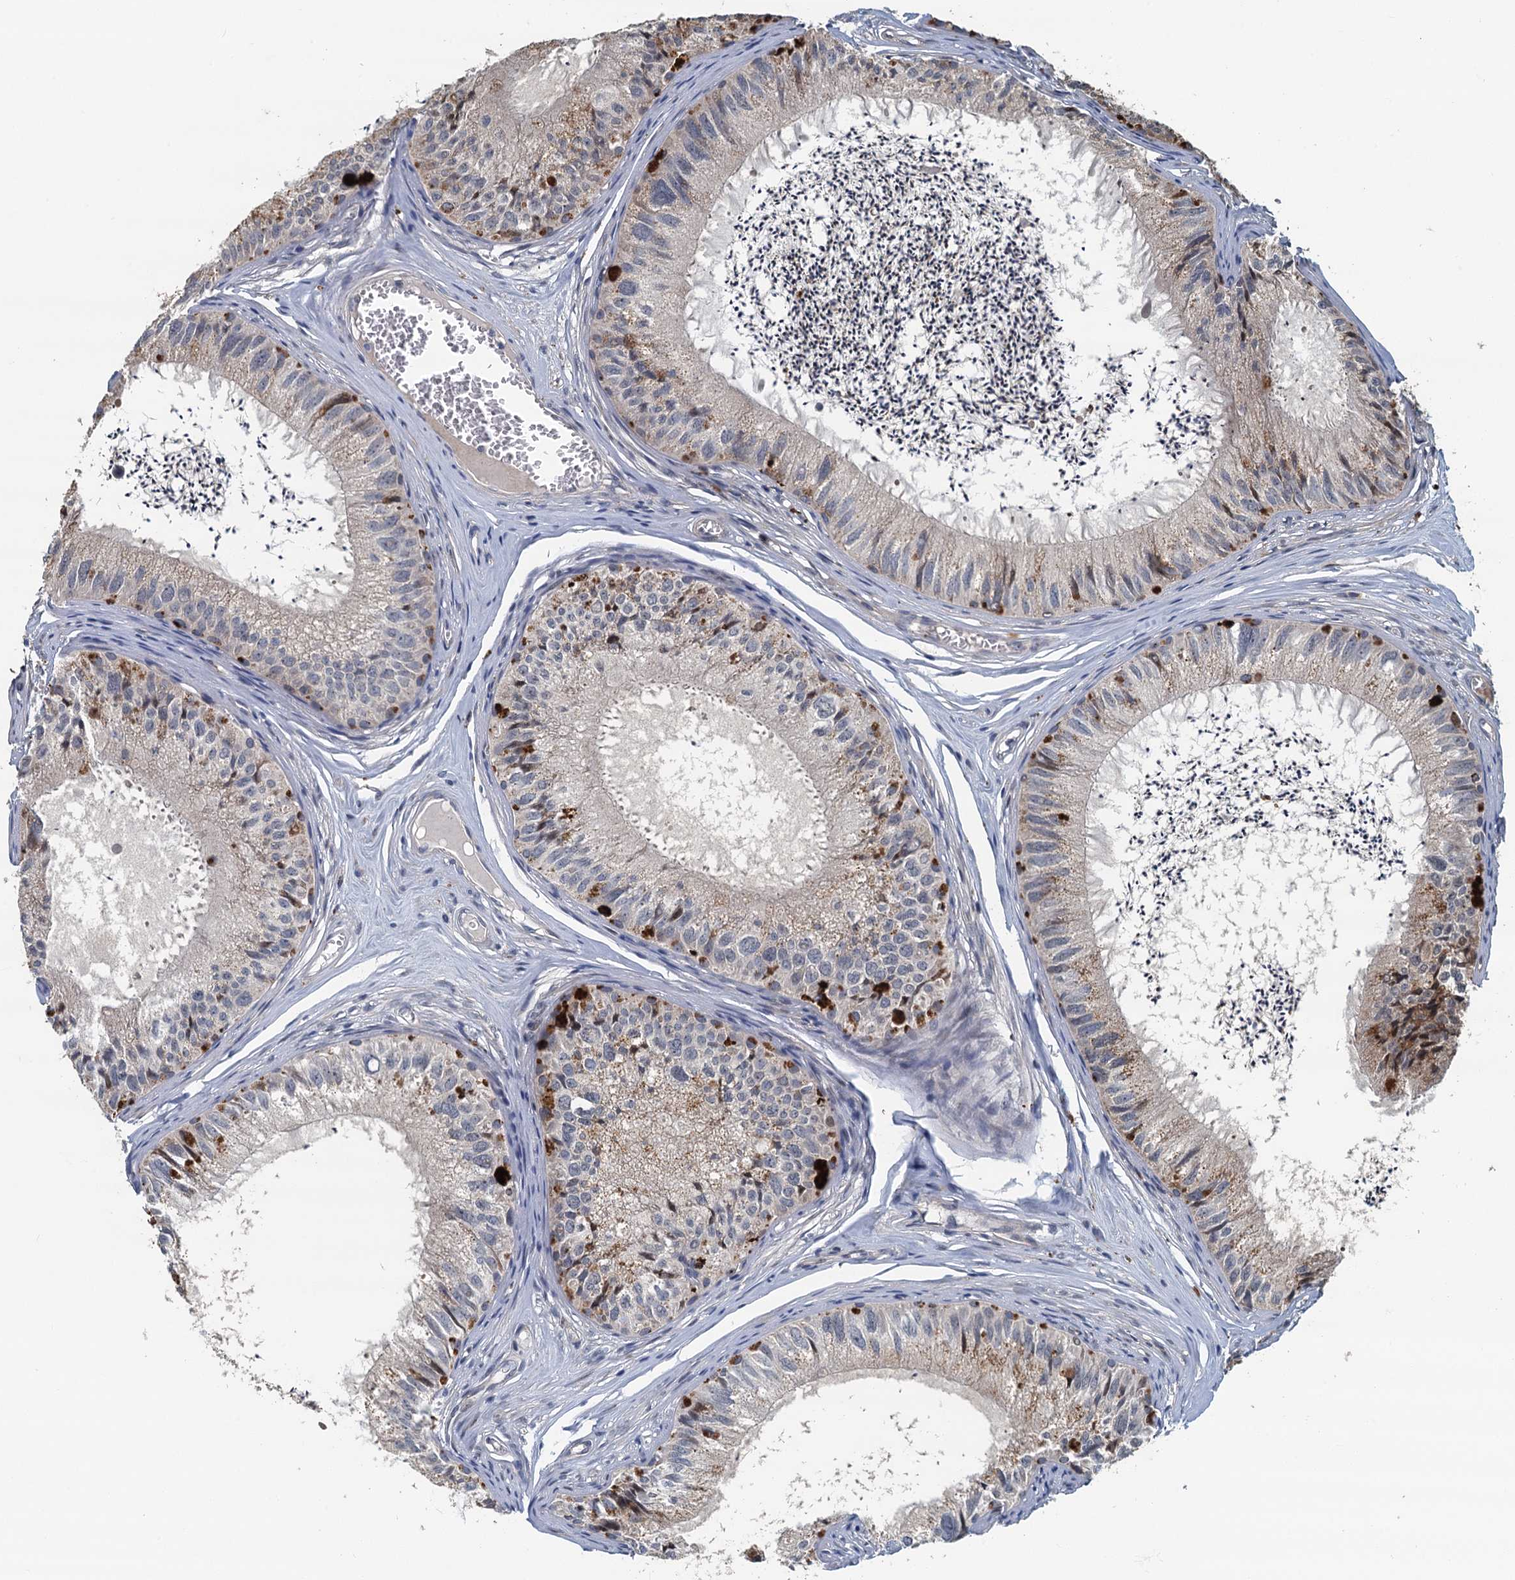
{"staining": {"intensity": "moderate", "quantity": "<25%", "location": "cytoplasmic/membranous"}, "tissue": "epididymis", "cell_type": "Glandular cells", "image_type": "normal", "snomed": [{"axis": "morphology", "description": "Normal tissue, NOS"}, {"axis": "topography", "description": "Epididymis"}], "caption": "Protein expression analysis of normal epididymis exhibits moderate cytoplasmic/membranous positivity in about <25% of glandular cells.", "gene": "AGRN", "patient": {"sex": "male", "age": 79}}